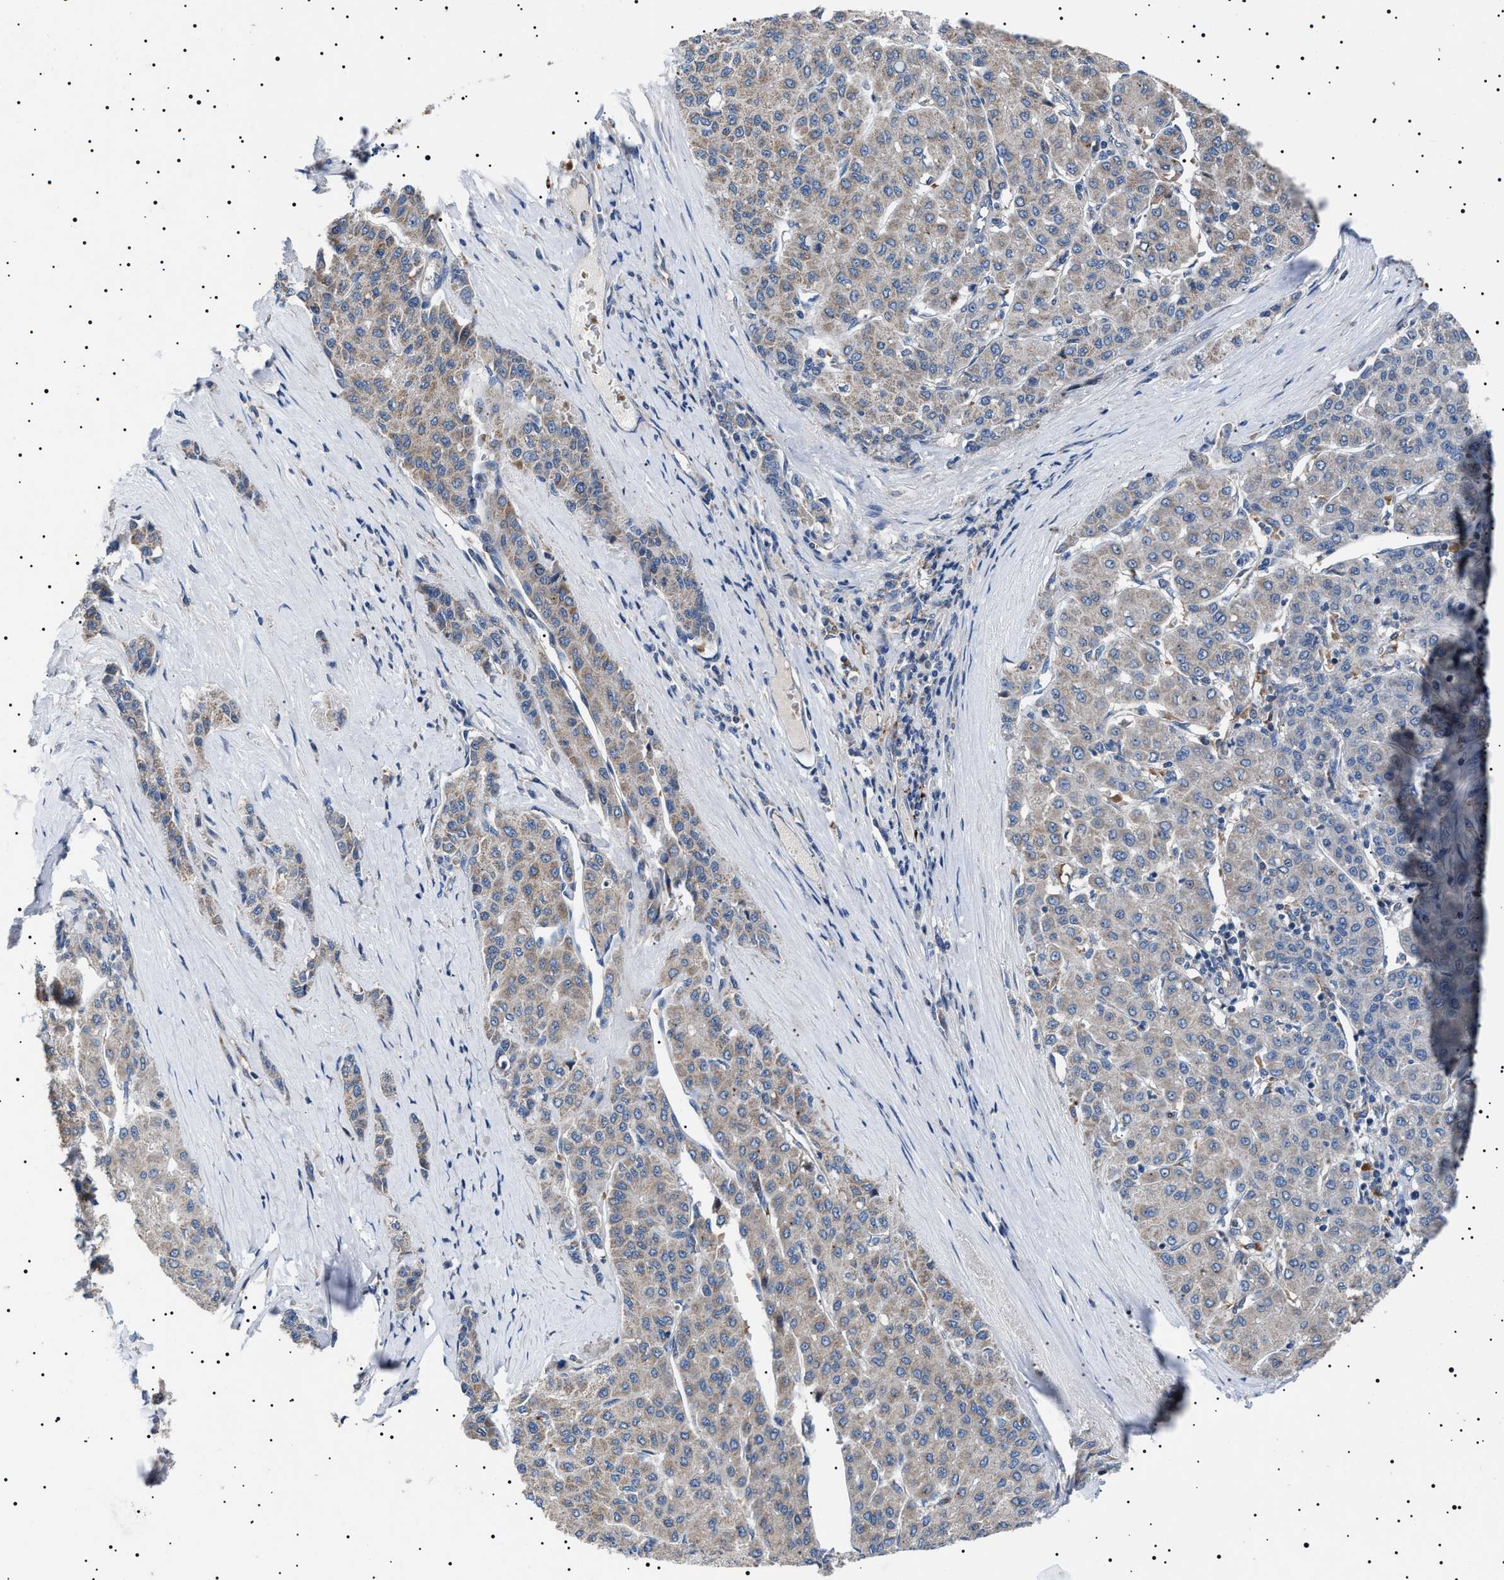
{"staining": {"intensity": "weak", "quantity": "25%-75%", "location": "cytoplasmic/membranous"}, "tissue": "liver cancer", "cell_type": "Tumor cells", "image_type": "cancer", "snomed": [{"axis": "morphology", "description": "Carcinoma, Hepatocellular, NOS"}, {"axis": "topography", "description": "Liver"}], "caption": "Protein expression analysis of human liver hepatocellular carcinoma reveals weak cytoplasmic/membranous positivity in about 25%-75% of tumor cells. (DAB (3,3'-diaminobenzidine) = brown stain, brightfield microscopy at high magnification).", "gene": "PTRH1", "patient": {"sex": "male", "age": 65}}